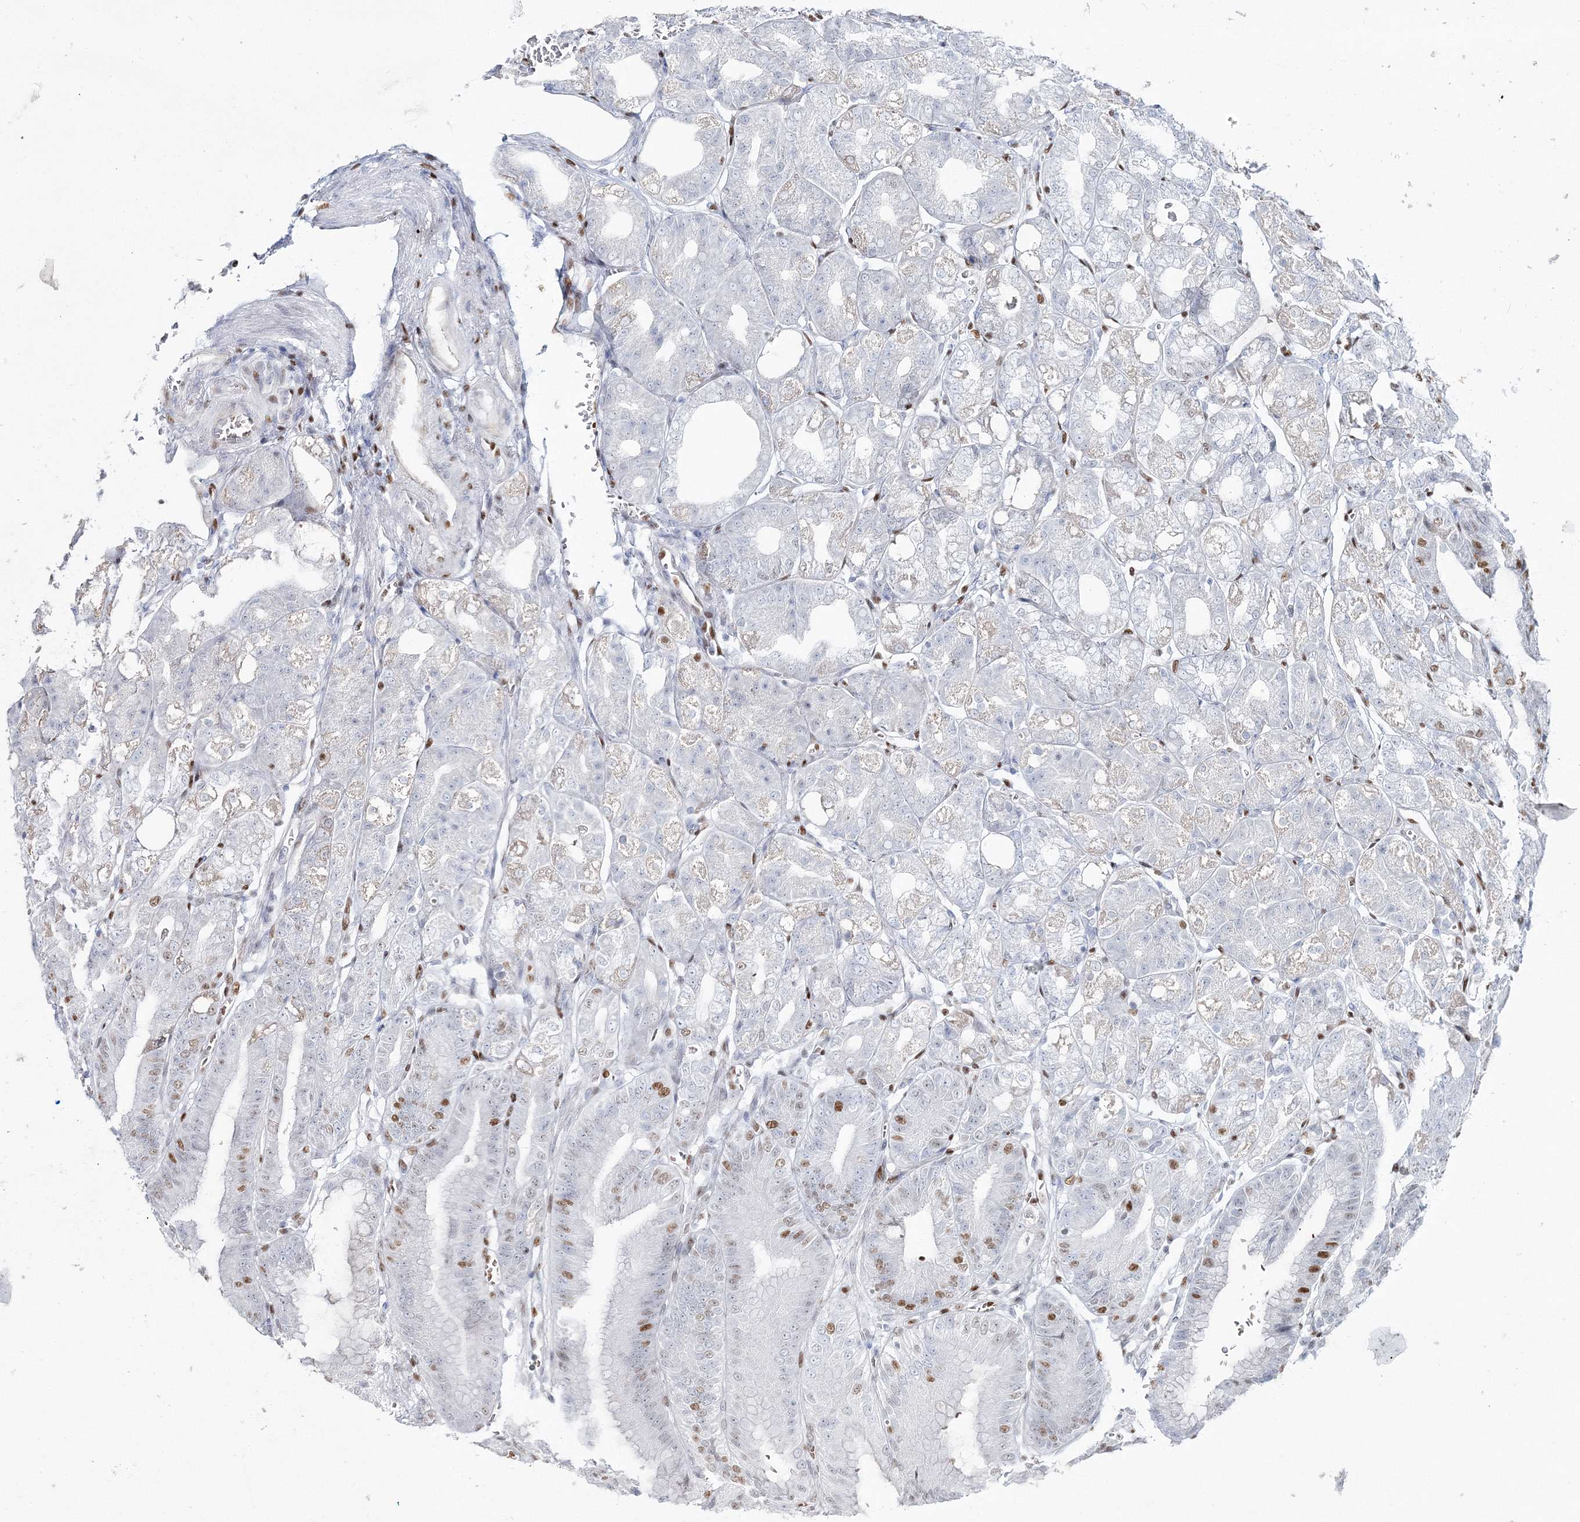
{"staining": {"intensity": "strong", "quantity": "<25%", "location": "nuclear"}, "tissue": "stomach", "cell_type": "Glandular cells", "image_type": "normal", "snomed": [{"axis": "morphology", "description": "Normal tissue, NOS"}, {"axis": "topography", "description": "Stomach, lower"}], "caption": "Stomach stained for a protein (brown) displays strong nuclear positive positivity in approximately <25% of glandular cells.", "gene": "ENSG00000290315", "patient": {"sex": "male", "age": 71}}